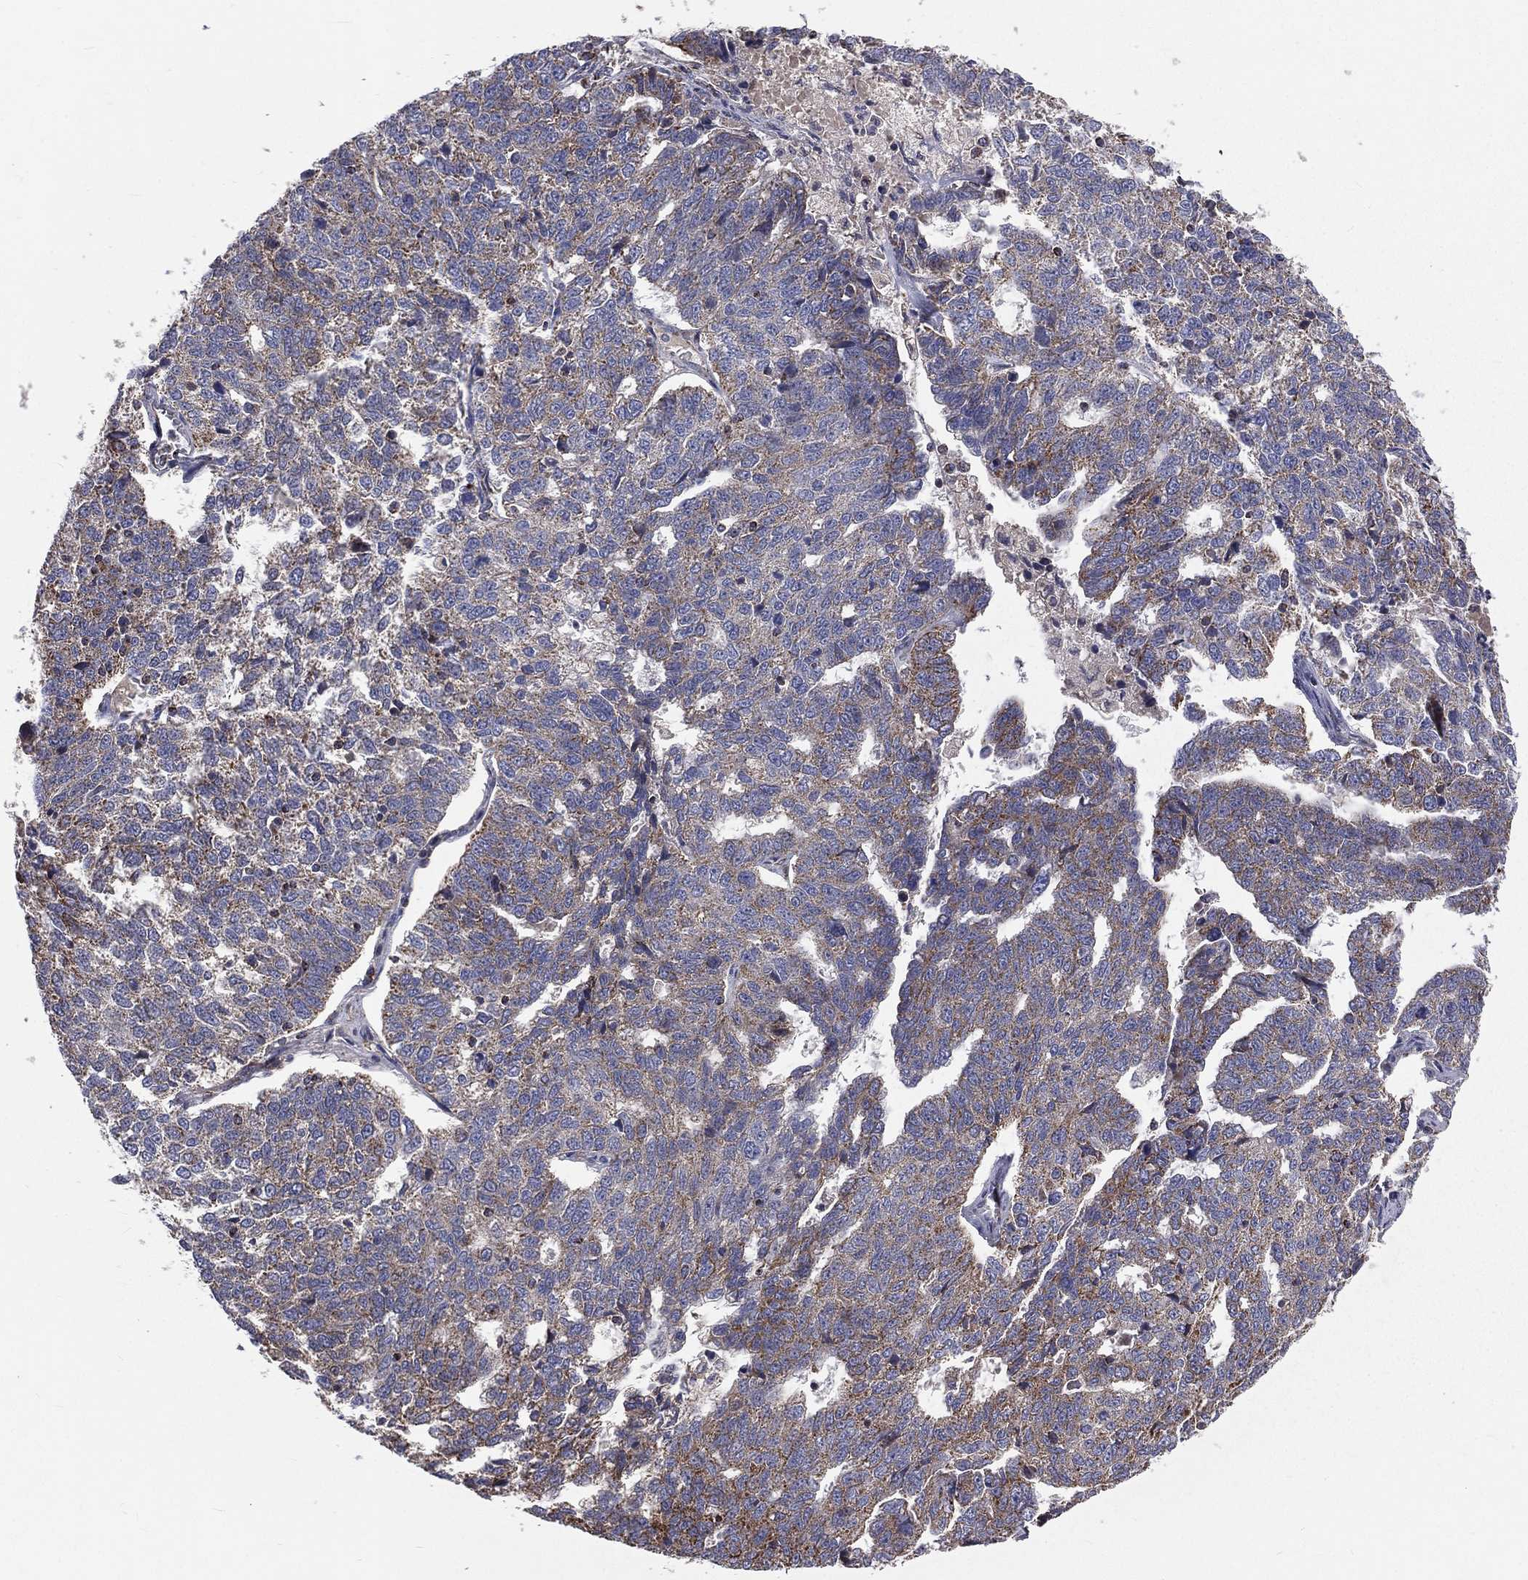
{"staining": {"intensity": "weak", "quantity": "<25%", "location": "cytoplasmic/membranous"}, "tissue": "ovarian cancer", "cell_type": "Tumor cells", "image_type": "cancer", "snomed": [{"axis": "morphology", "description": "Cystadenocarcinoma, serous, NOS"}, {"axis": "topography", "description": "Ovary"}], "caption": "Tumor cells show no significant protein expression in ovarian serous cystadenocarcinoma. (Immunohistochemistry, brightfield microscopy, high magnification).", "gene": "GPD1", "patient": {"sex": "female", "age": 71}}